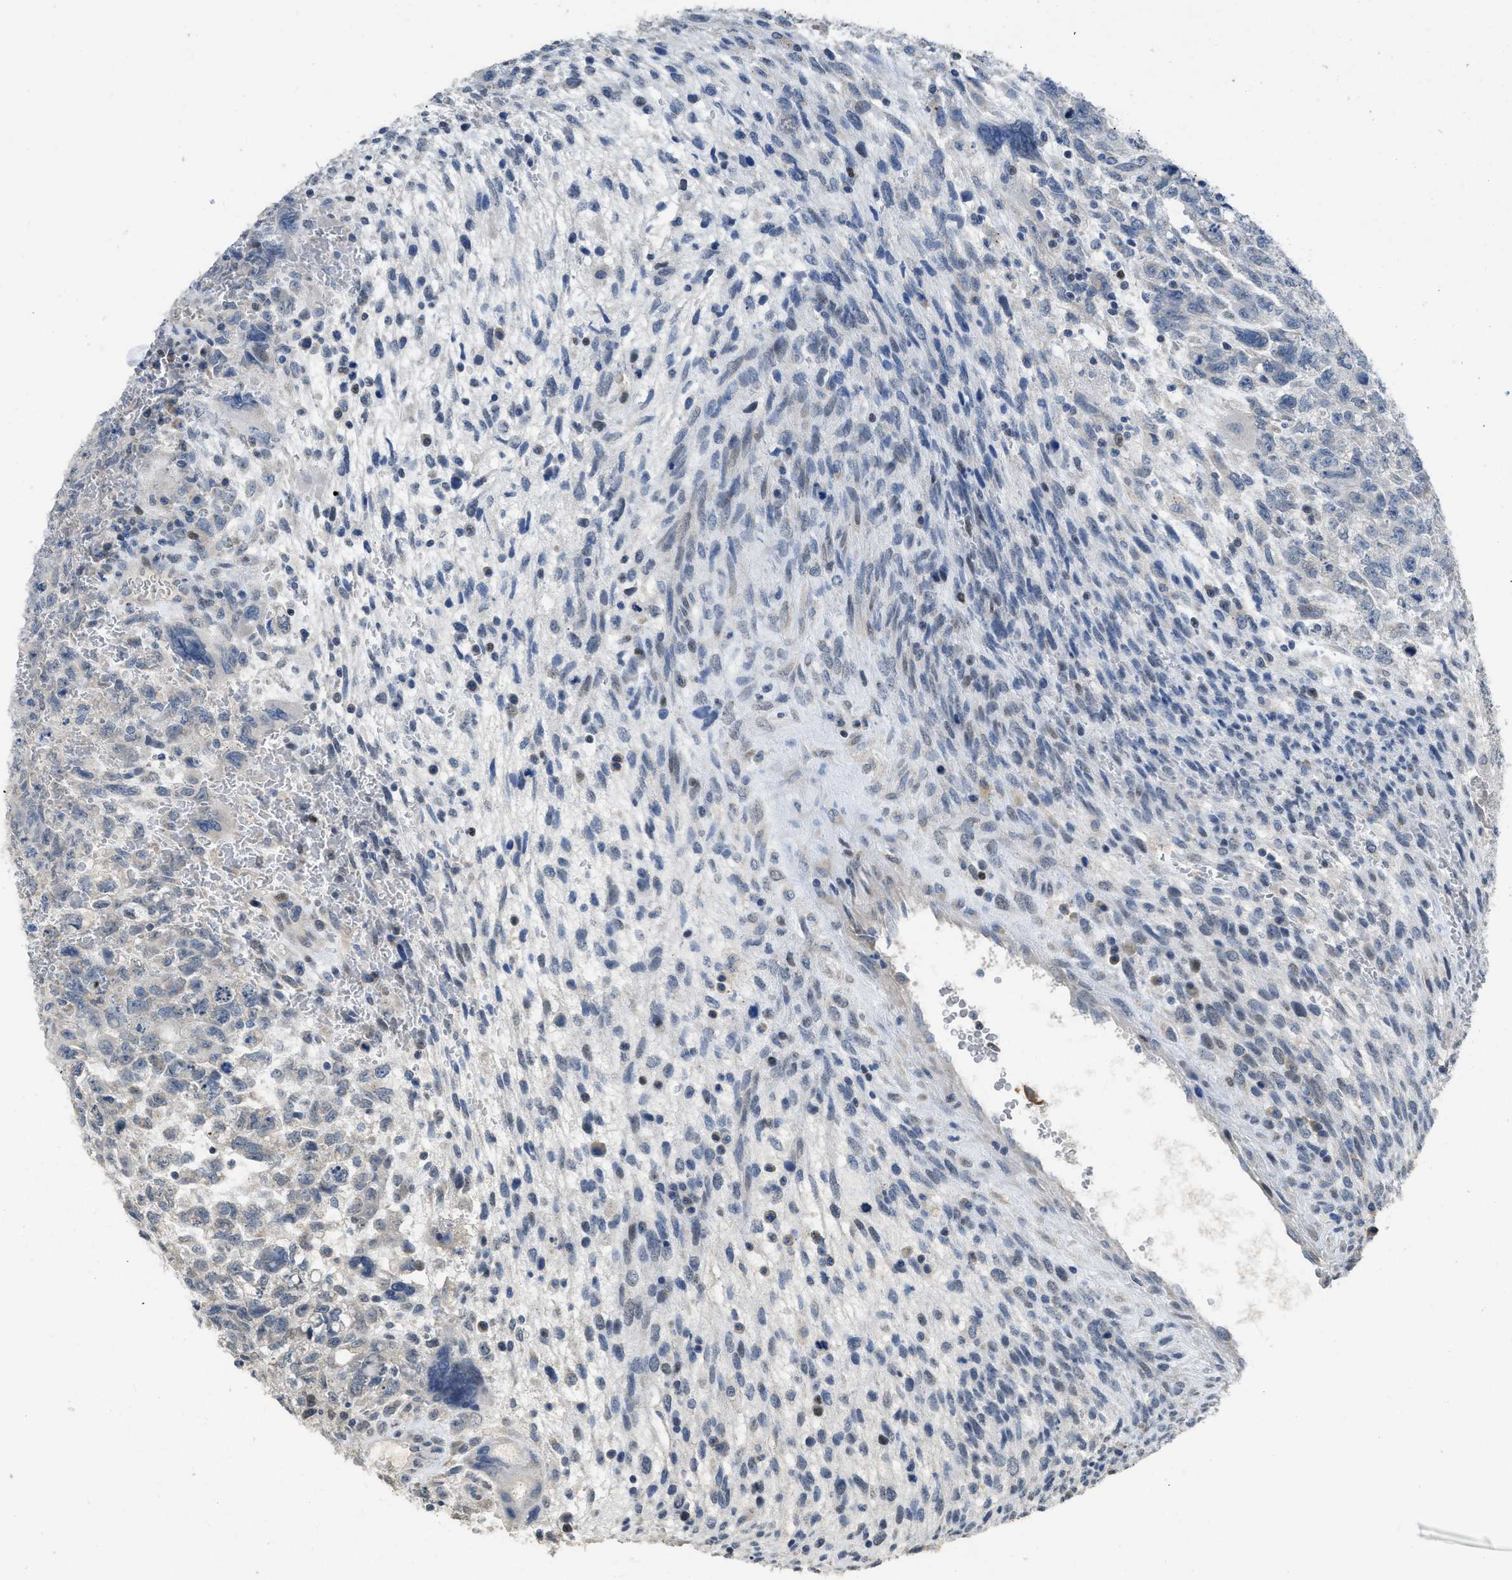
{"staining": {"intensity": "negative", "quantity": "none", "location": "none"}, "tissue": "testis cancer", "cell_type": "Tumor cells", "image_type": "cancer", "snomed": [{"axis": "morphology", "description": "Carcinoma, Embryonal, NOS"}, {"axis": "topography", "description": "Testis"}], "caption": "DAB (3,3'-diaminobenzidine) immunohistochemical staining of testis cancer (embryonal carcinoma) reveals no significant expression in tumor cells.", "gene": "SFXN2", "patient": {"sex": "male", "age": 28}}